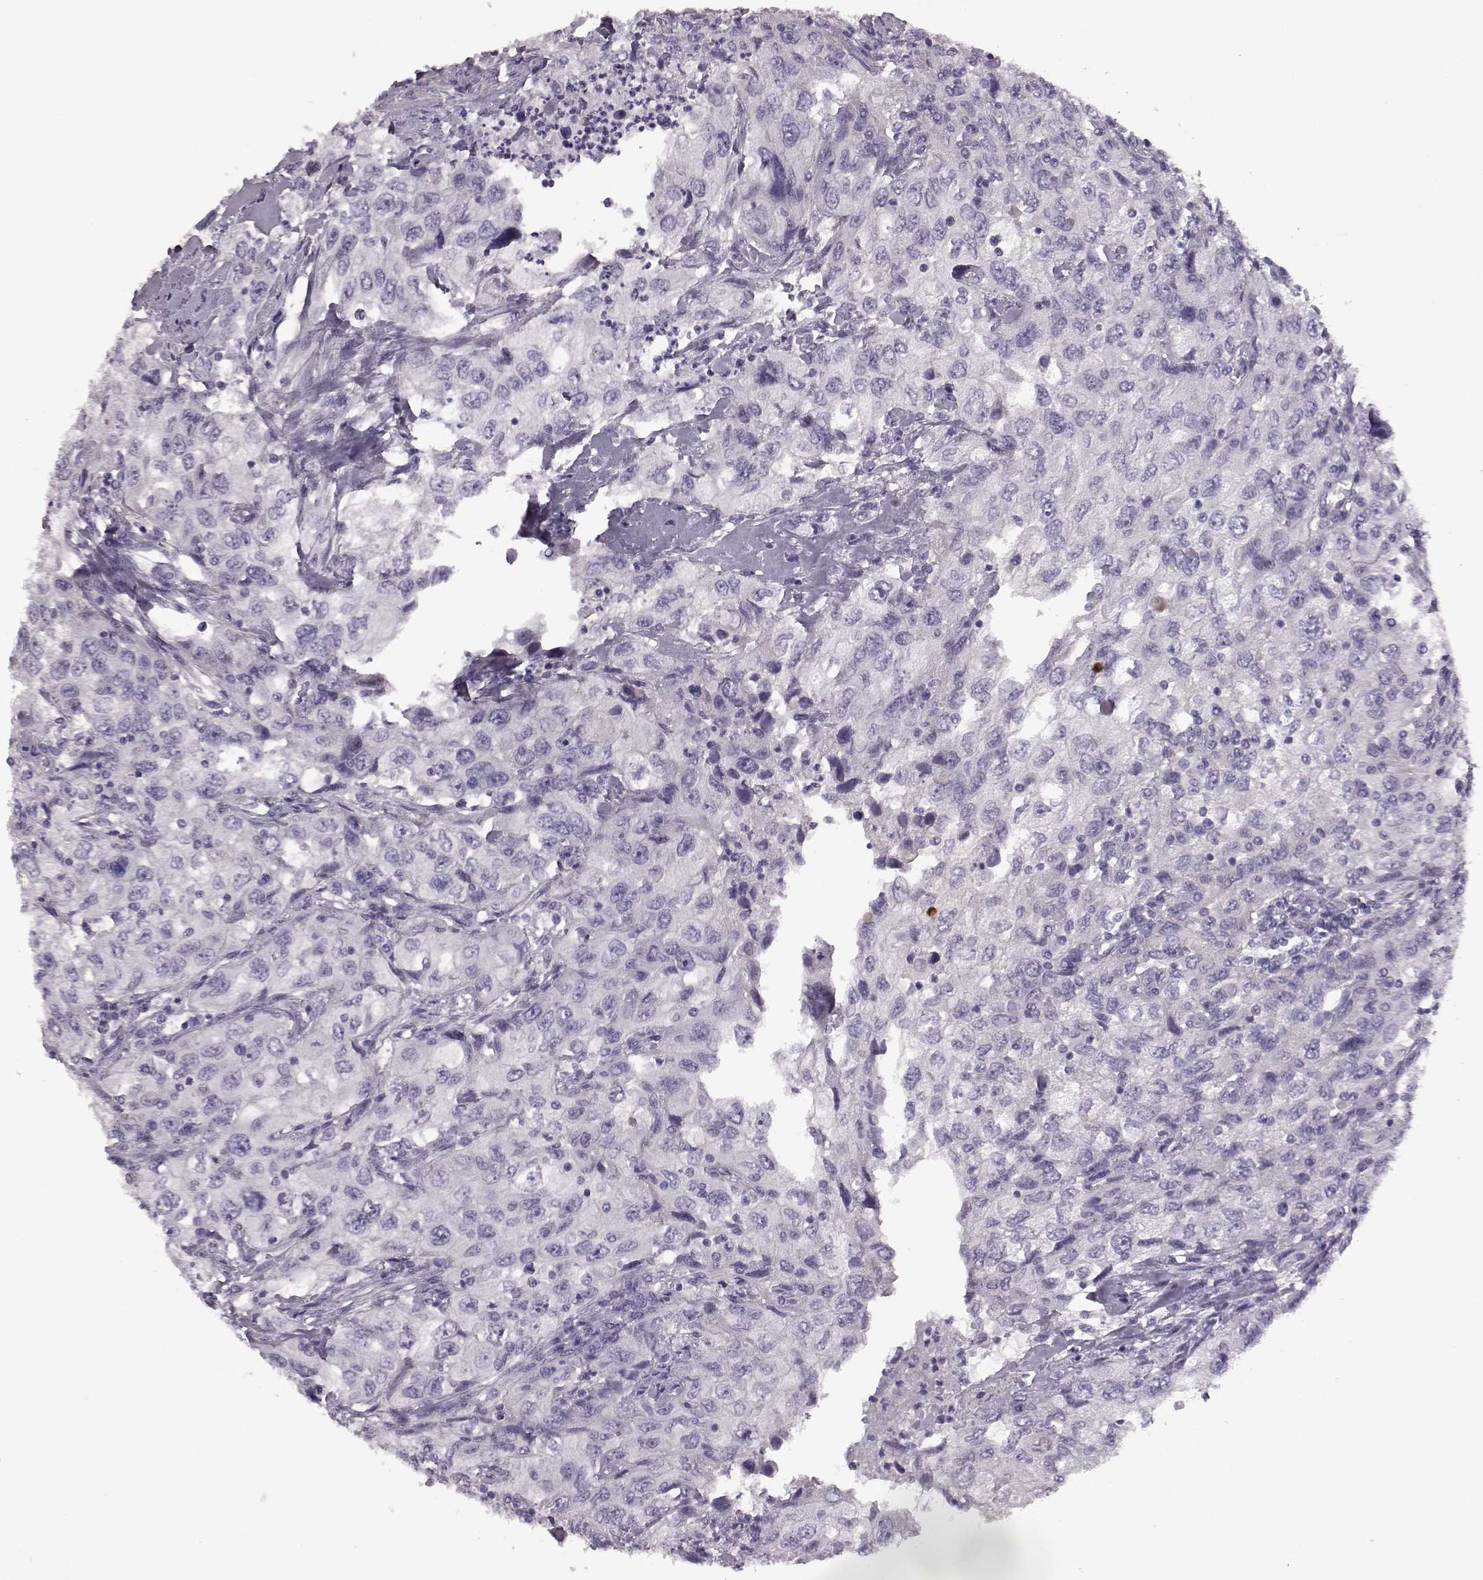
{"staining": {"intensity": "negative", "quantity": "none", "location": "none"}, "tissue": "urothelial cancer", "cell_type": "Tumor cells", "image_type": "cancer", "snomed": [{"axis": "morphology", "description": "Urothelial carcinoma, High grade"}, {"axis": "topography", "description": "Urinary bladder"}], "caption": "High magnification brightfield microscopy of high-grade urothelial carcinoma stained with DAB (brown) and counterstained with hematoxylin (blue): tumor cells show no significant expression. (DAB immunohistochemistry (IHC) with hematoxylin counter stain).", "gene": "SNTG1", "patient": {"sex": "male", "age": 76}}